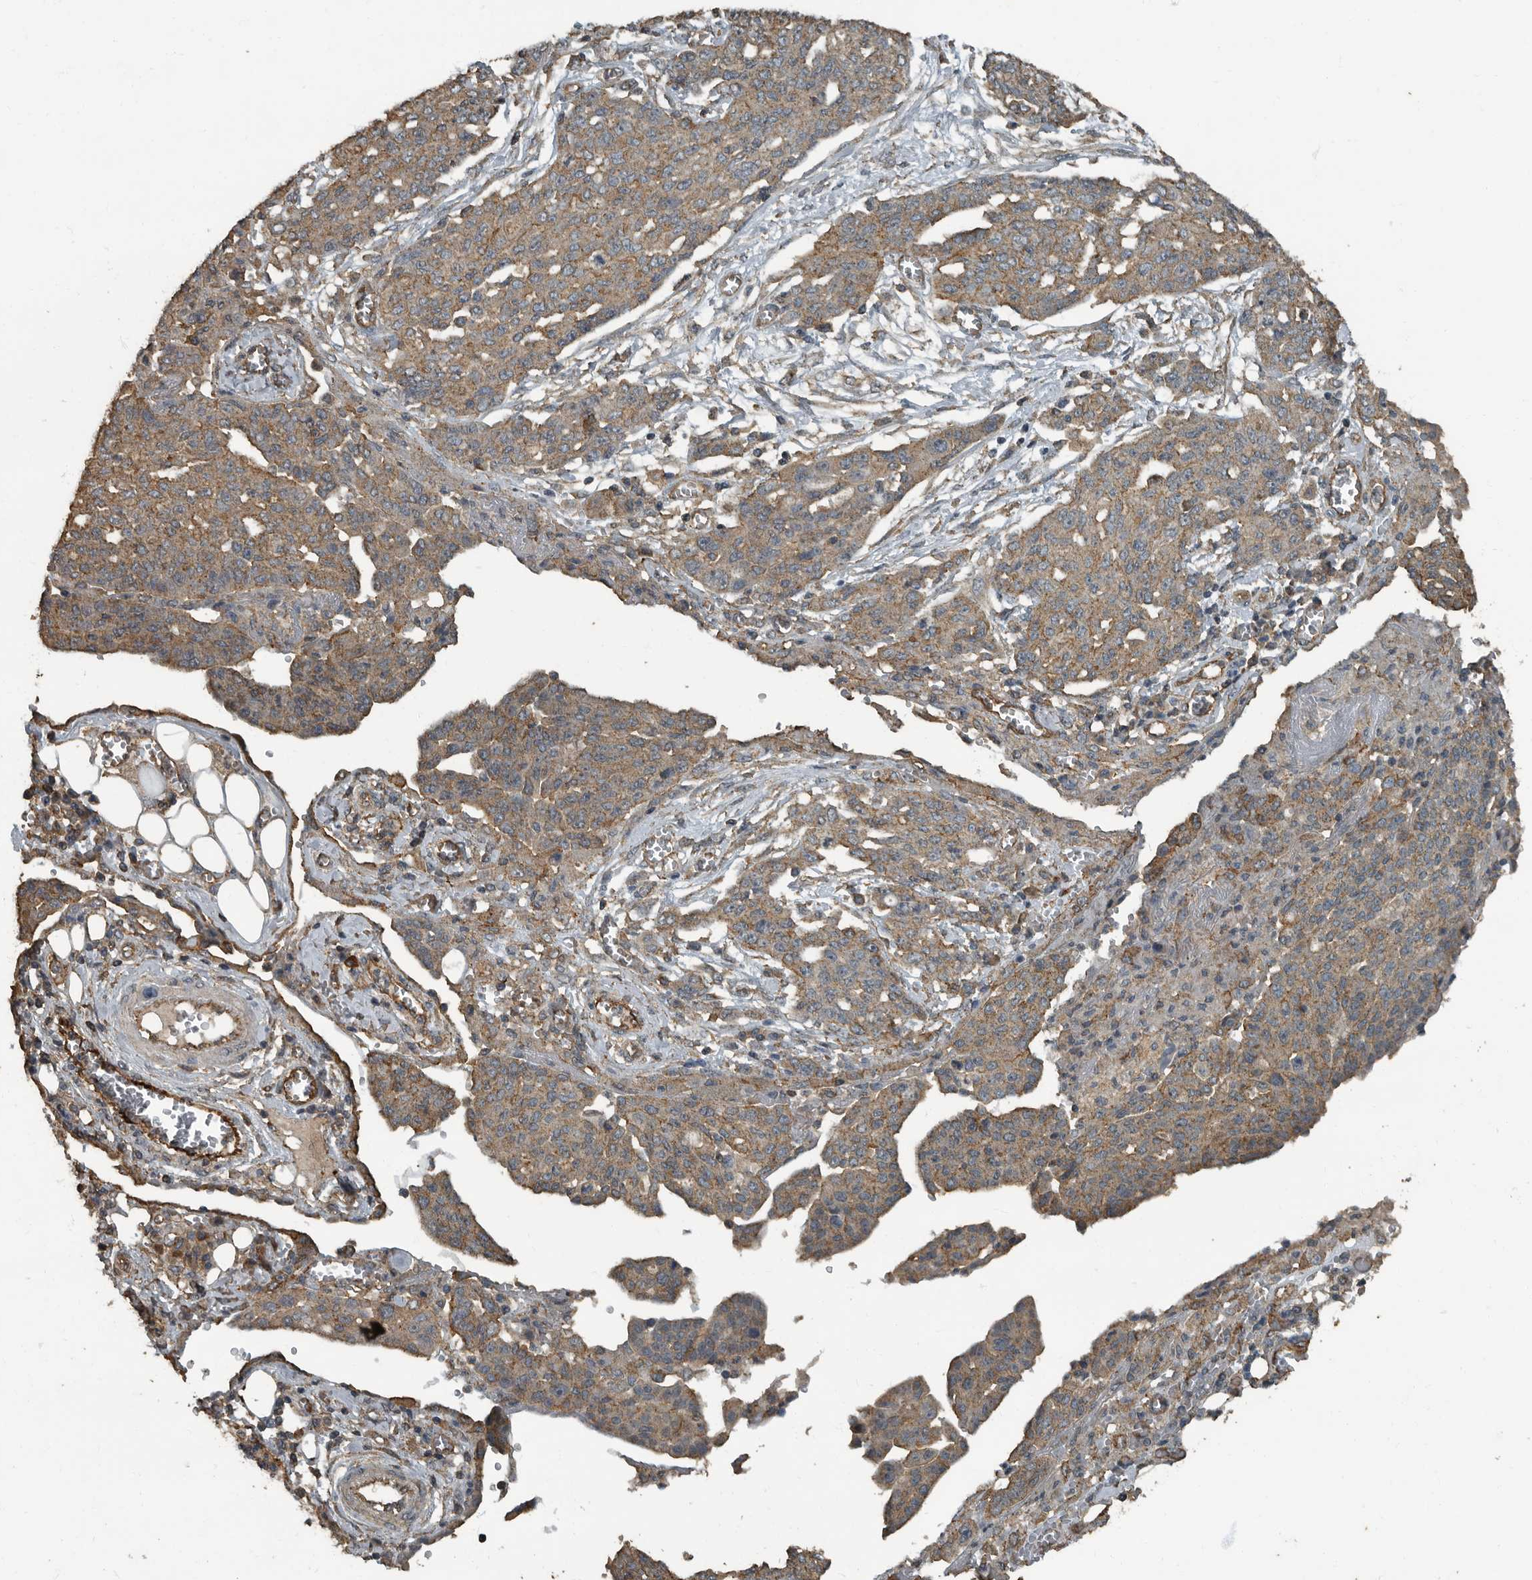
{"staining": {"intensity": "moderate", "quantity": ">75%", "location": "cytoplasmic/membranous"}, "tissue": "ovarian cancer", "cell_type": "Tumor cells", "image_type": "cancer", "snomed": [{"axis": "morphology", "description": "Cystadenocarcinoma, serous, NOS"}, {"axis": "topography", "description": "Soft tissue"}, {"axis": "topography", "description": "Ovary"}], "caption": "Immunohistochemical staining of human serous cystadenocarcinoma (ovarian) exhibits medium levels of moderate cytoplasmic/membranous staining in about >75% of tumor cells.", "gene": "IL15RA", "patient": {"sex": "female", "age": 57}}